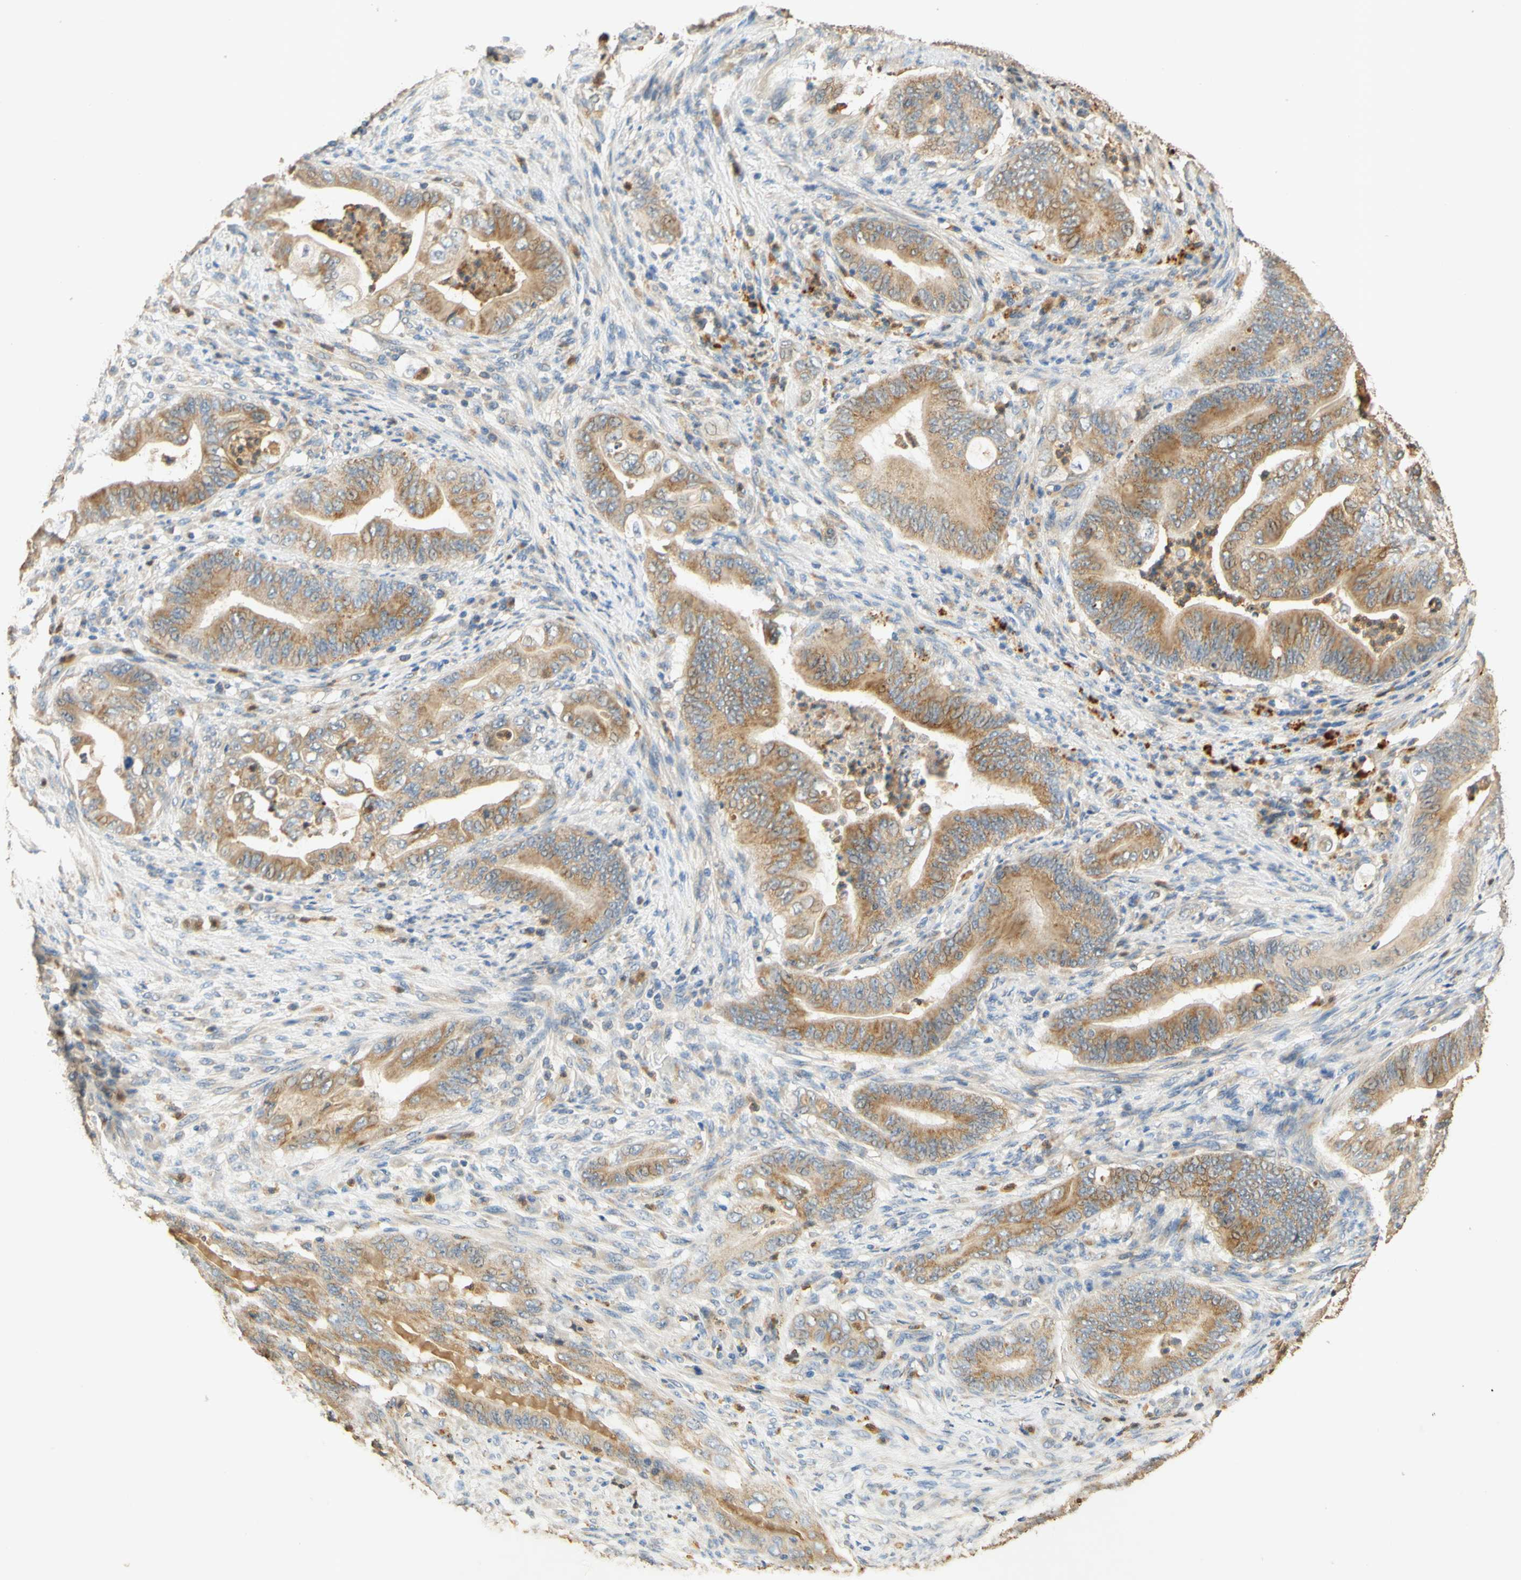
{"staining": {"intensity": "moderate", "quantity": ">75%", "location": "cytoplasmic/membranous"}, "tissue": "stomach cancer", "cell_type": "Tumor cells", "image_type": "cancer", "snomed": [{"axis": "morphology", "description": "Adenocarcinoma, NOS"}, {"axis": "topography", "description": "Stomach"}], "caption": "Immunohistochemistry of stomach cancer demonstrates medium levels of moderate cytoplasmic/membranous positivity in about >75% of tumor cells.", "gene": "ENTREP2", "patient": {"sex": "female", "age": 73}}